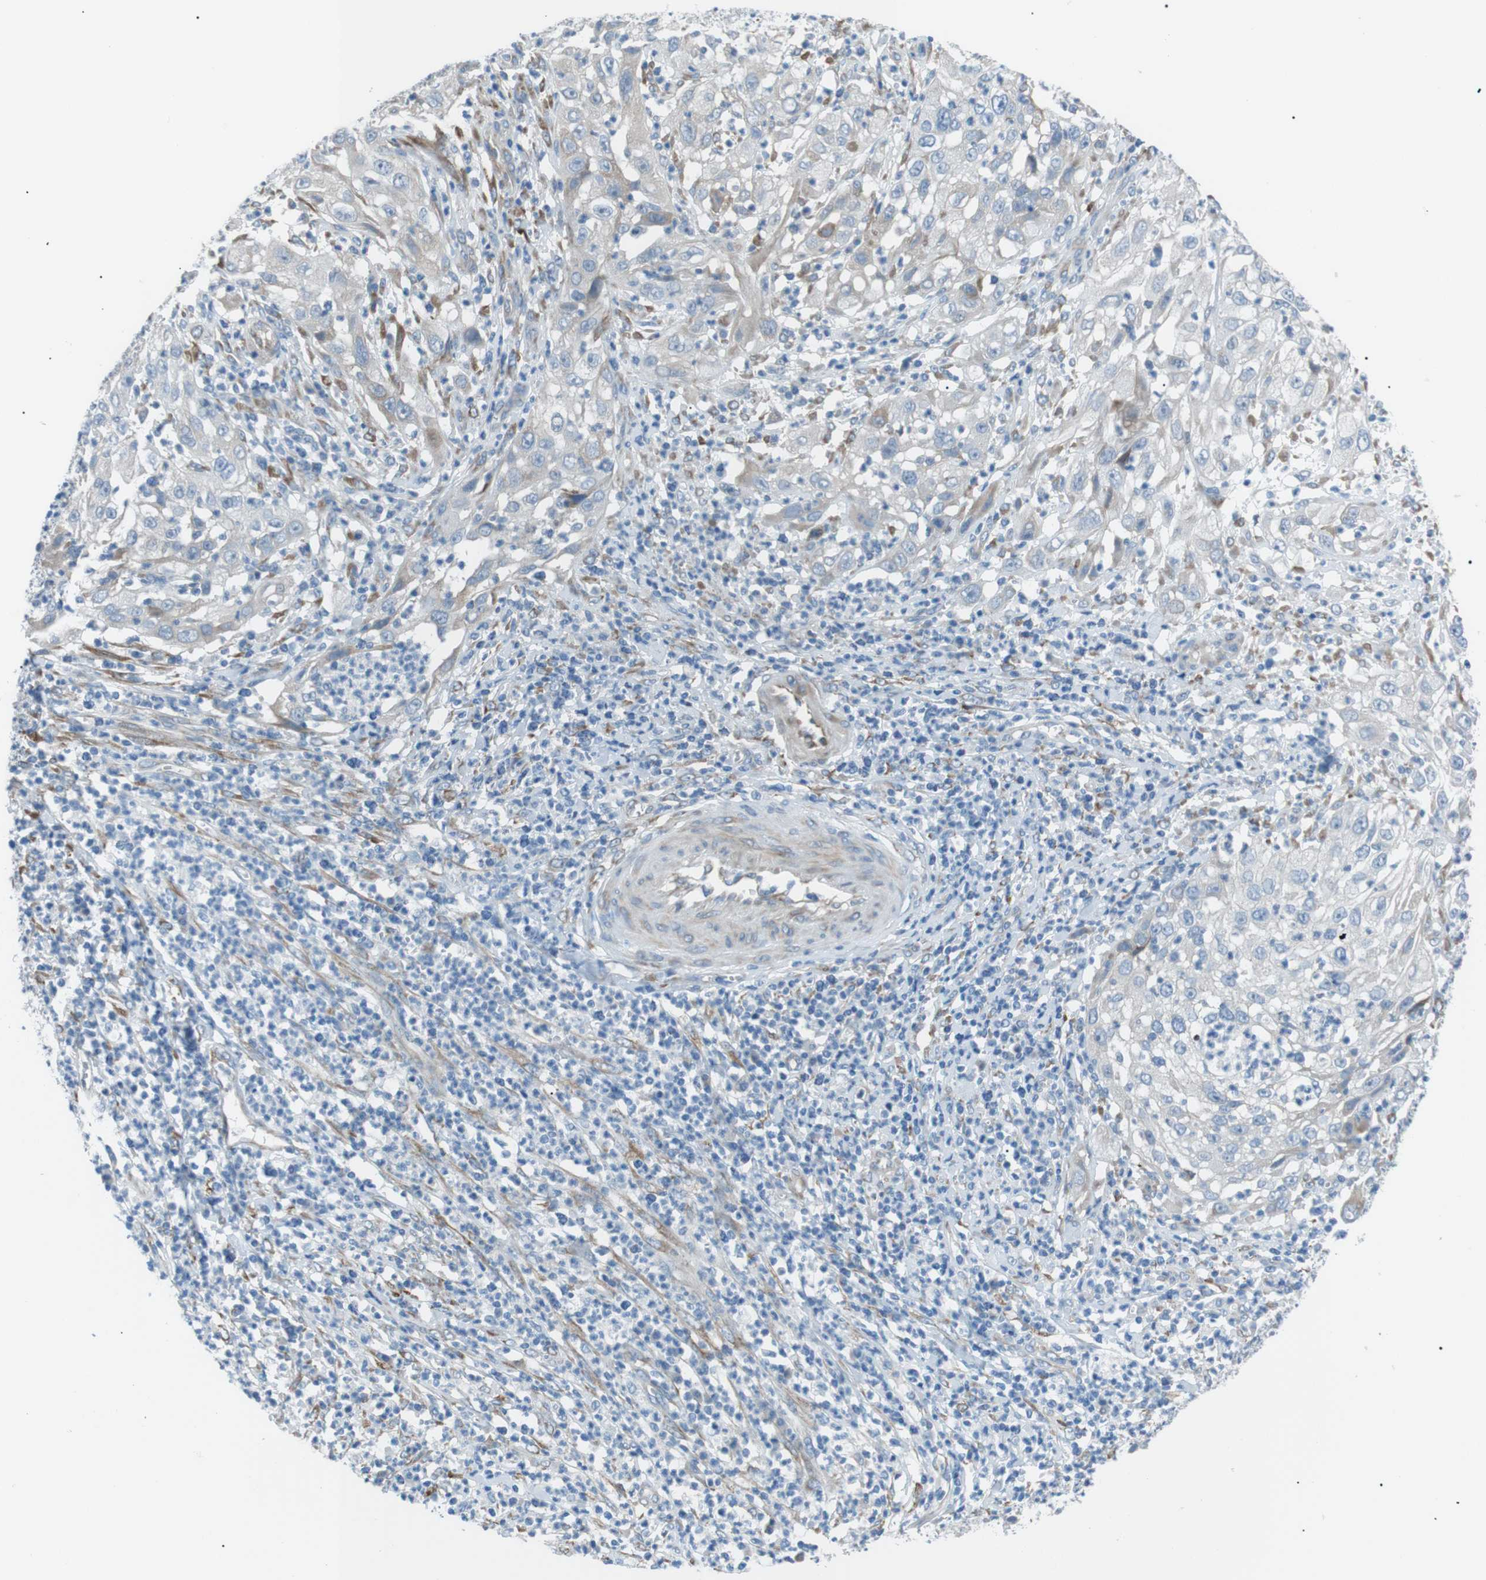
{"staining": {"intensity": "negative", "quantity": "none", "location": "none"}, "tissue": "cervical cancer", "cell_type": "Tumor cells", "image_type": "cancer", "snomed": [{"axis": "morphology", "description": "Squamous cell carcinoma, NOS"}, {"axis": "topography", "description": "Cervix"}], "caption": "The immunohistochemistry (IHC) histopathology image has no significant expression in tumor cells of cervical cancer (squamous cell carcinoma) tissue.", "gene": "MTARC2", "patient": {"sex": "female", "age": 32}}